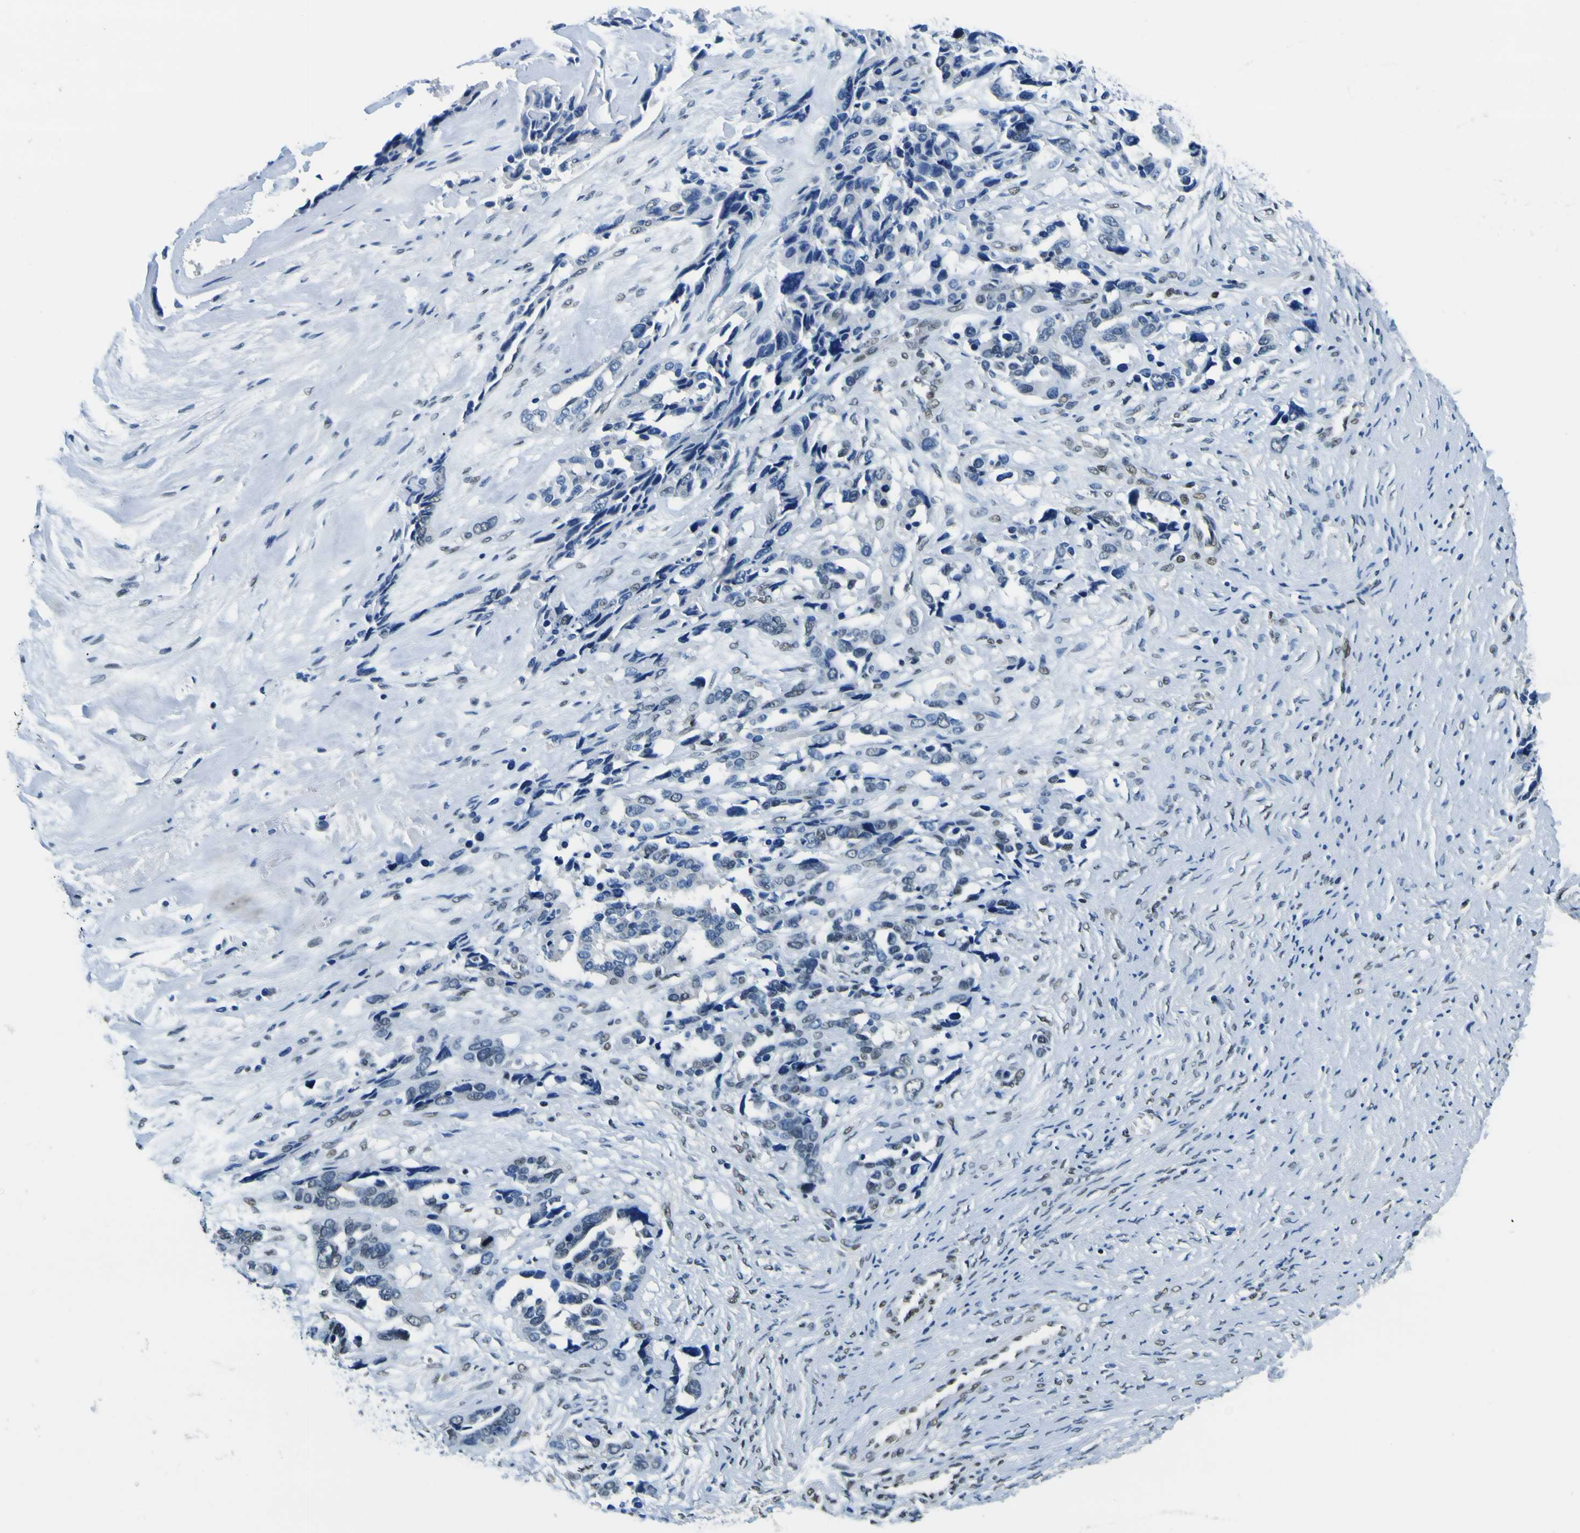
{"staining": {"intensity": "weak", "quantity": "25%-75%", "location": "nuclear"}, "tissue": "ovarian cancer", "cell_type": "Tumor cells", "image_type": "cancer", "snomed": [{"axis": "morphology", "description": "Cystadenocarcinoma, serous, NOS"}, {"axis": "topography", "description": "Ovary"}], "caption": "The micrograph displays a brown stain indicating the presence of a protein in the nuclear of tumor cells in serous cystadenocarcinoma (ovarian). The protein is shown in brown color, while the nuclei are stained blue.", "gene": "SP1", "patient": {"sex": "female", "age": 44}}